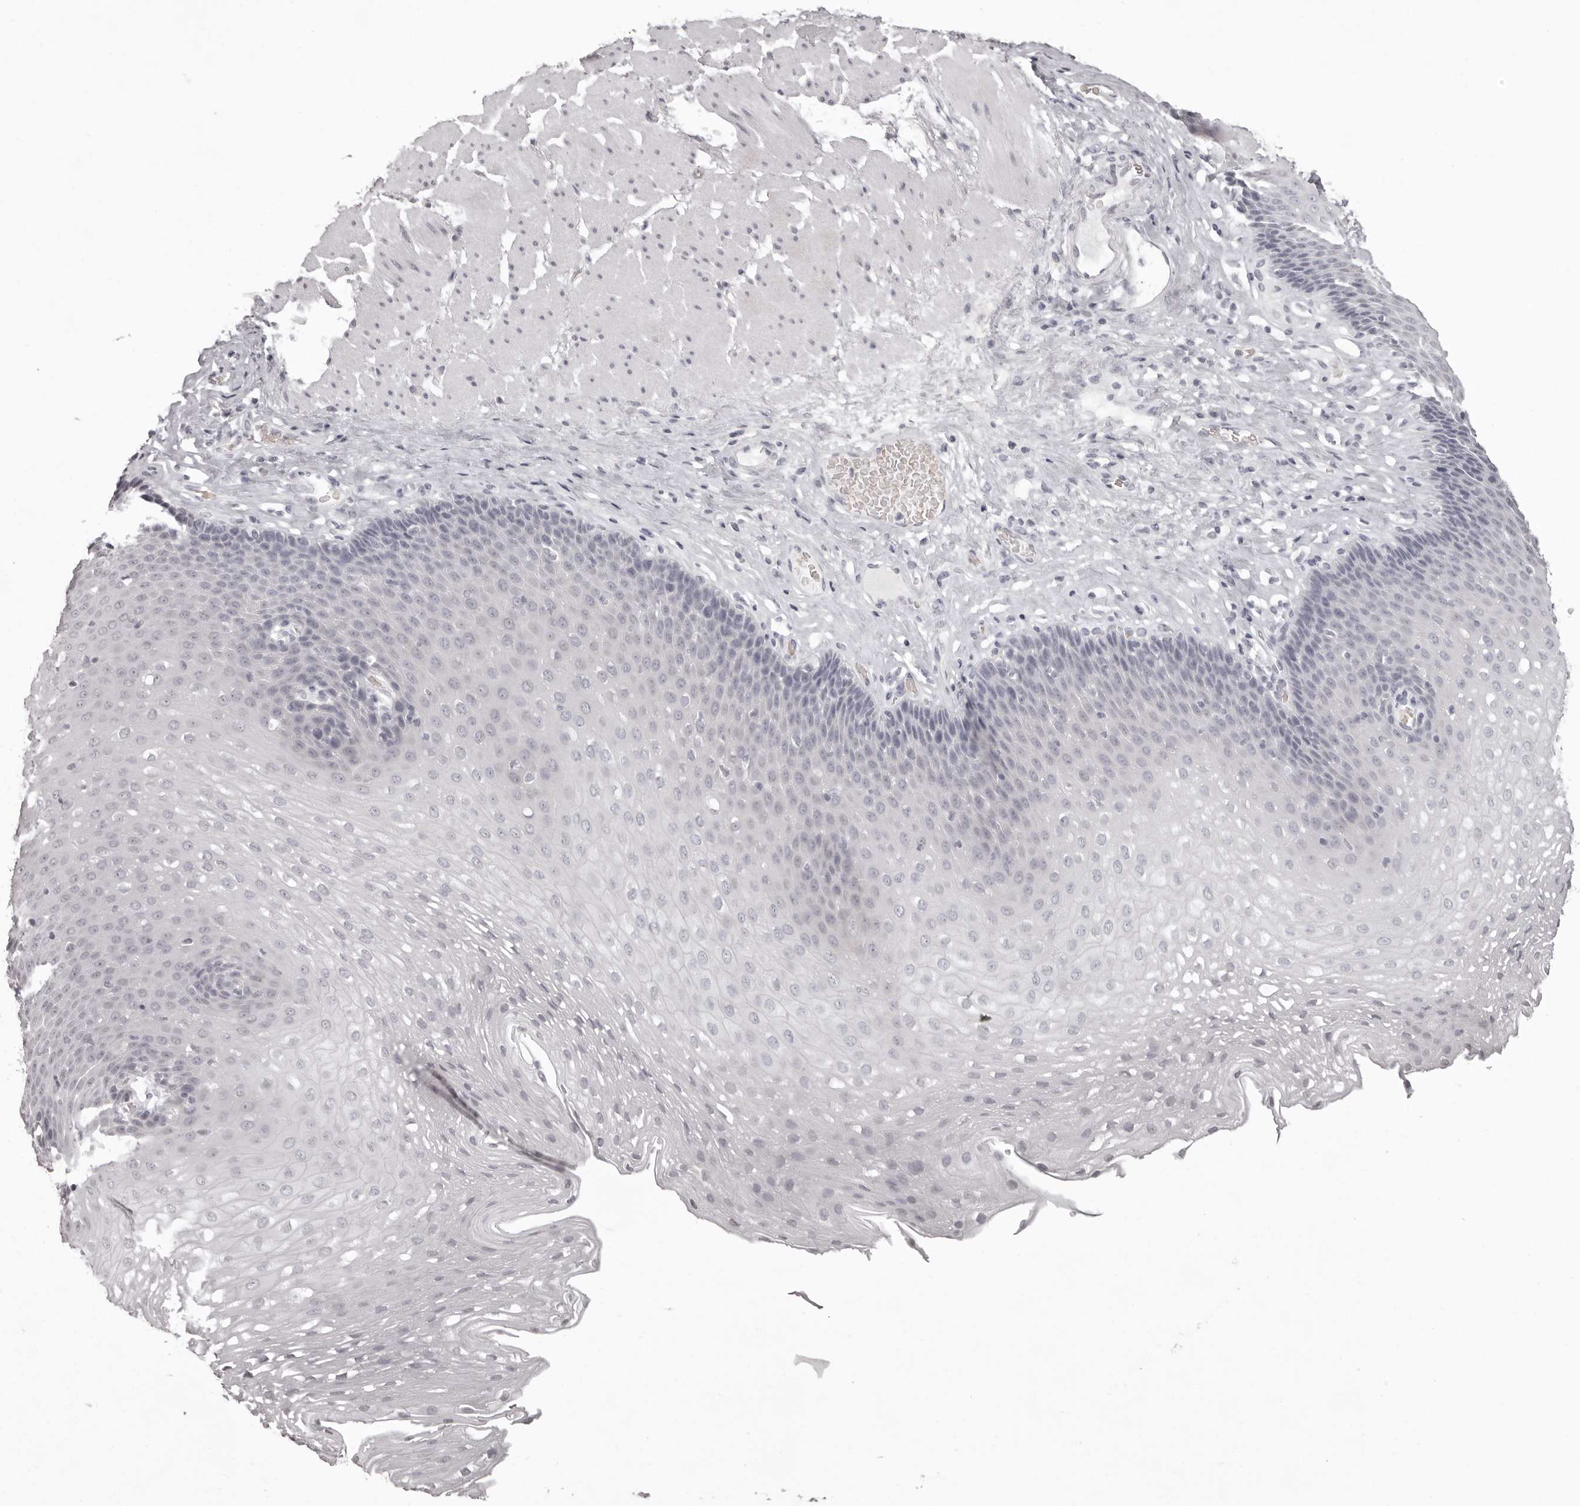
{"staining": {"intensity": "negative", "quantity": "none", "location": "none"}, "tissue": "esophagus", "cell_type": "Squamous epithelial cells", "image_type": "normal", "snomed": [{"axis": "morphology", "description": "Normal tissue, NOS"}, {"axis": "topography", "description": "Esophagus"}], "caption": "High magnification brightfield microscopy of unremarkable esophagus stained with DAB (brown) and counterstained with hematoxylin (blue): squamous epithelial cells show no significant expression. The staining was performed using DAB (3,3'-diaminobenzidine) to visualize the protein expression in brown, while the nuclei were stained in blue with hematoxylin (Magnification: 20x).", "gene": "C8orf74", "patient": {"sex": "female", "age": 66}}